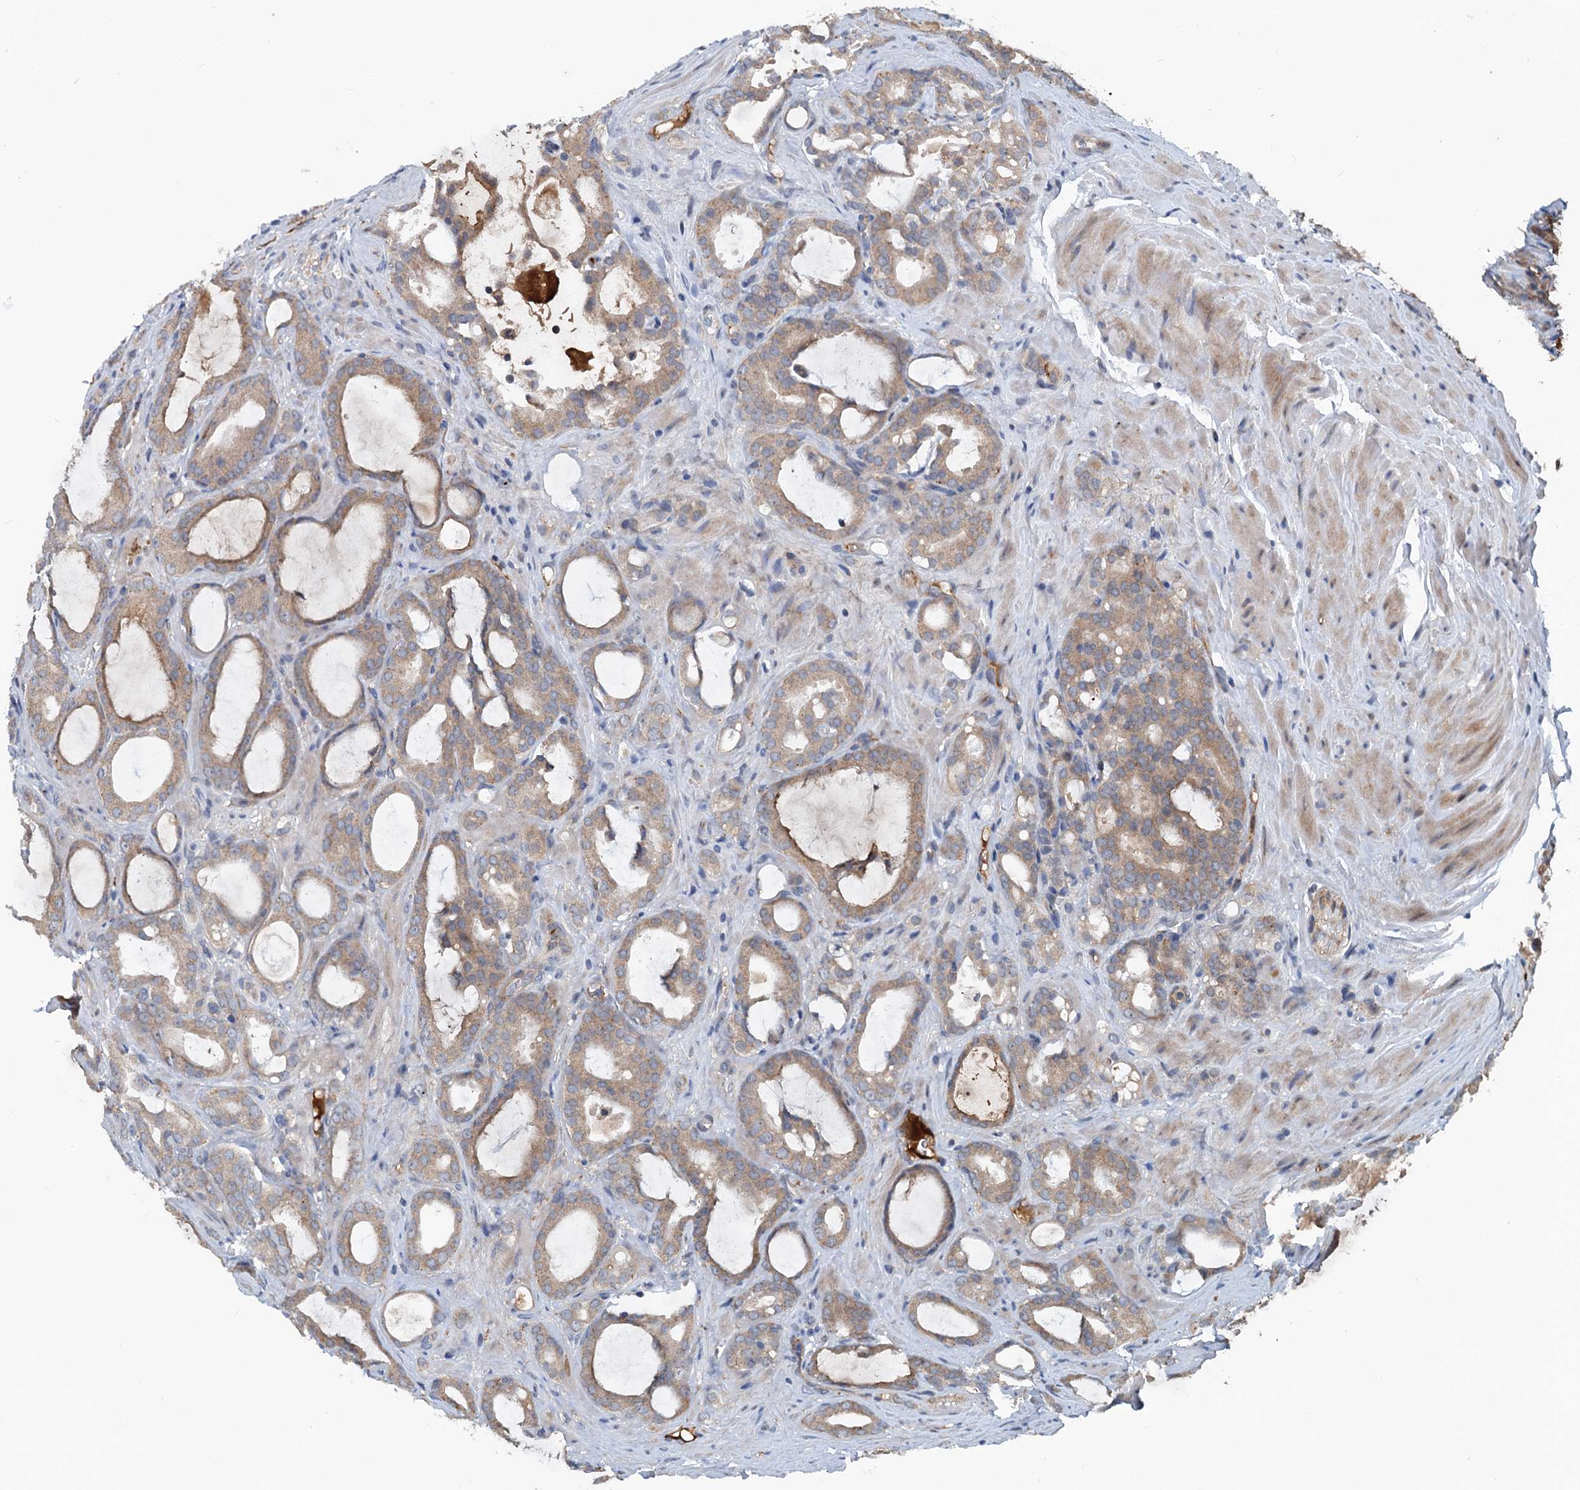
{"staining": {"intensity": "moderate", "quantity": ">75%", "location": "cytoplasmic/membranous"}, "tissue": "prostate cancer", "cell_type": "Tumor cells", "image_type": "cancer", "snomed": [{"axis": "morphology", "description": "Adenocarcinoma, High grade"}, {"axis": "topography", "description": "Prostate"}], "caption": "Adenocarcinoma (high-grade) (prostate) stained for a protein shows moderate cytoplasmic/membranous positivity in tumor cells. (Brightfield microscopy of DAB IHC at high magnification).", "gene": "TEDC1", "patient": {"sex": "male", "age": 72}}